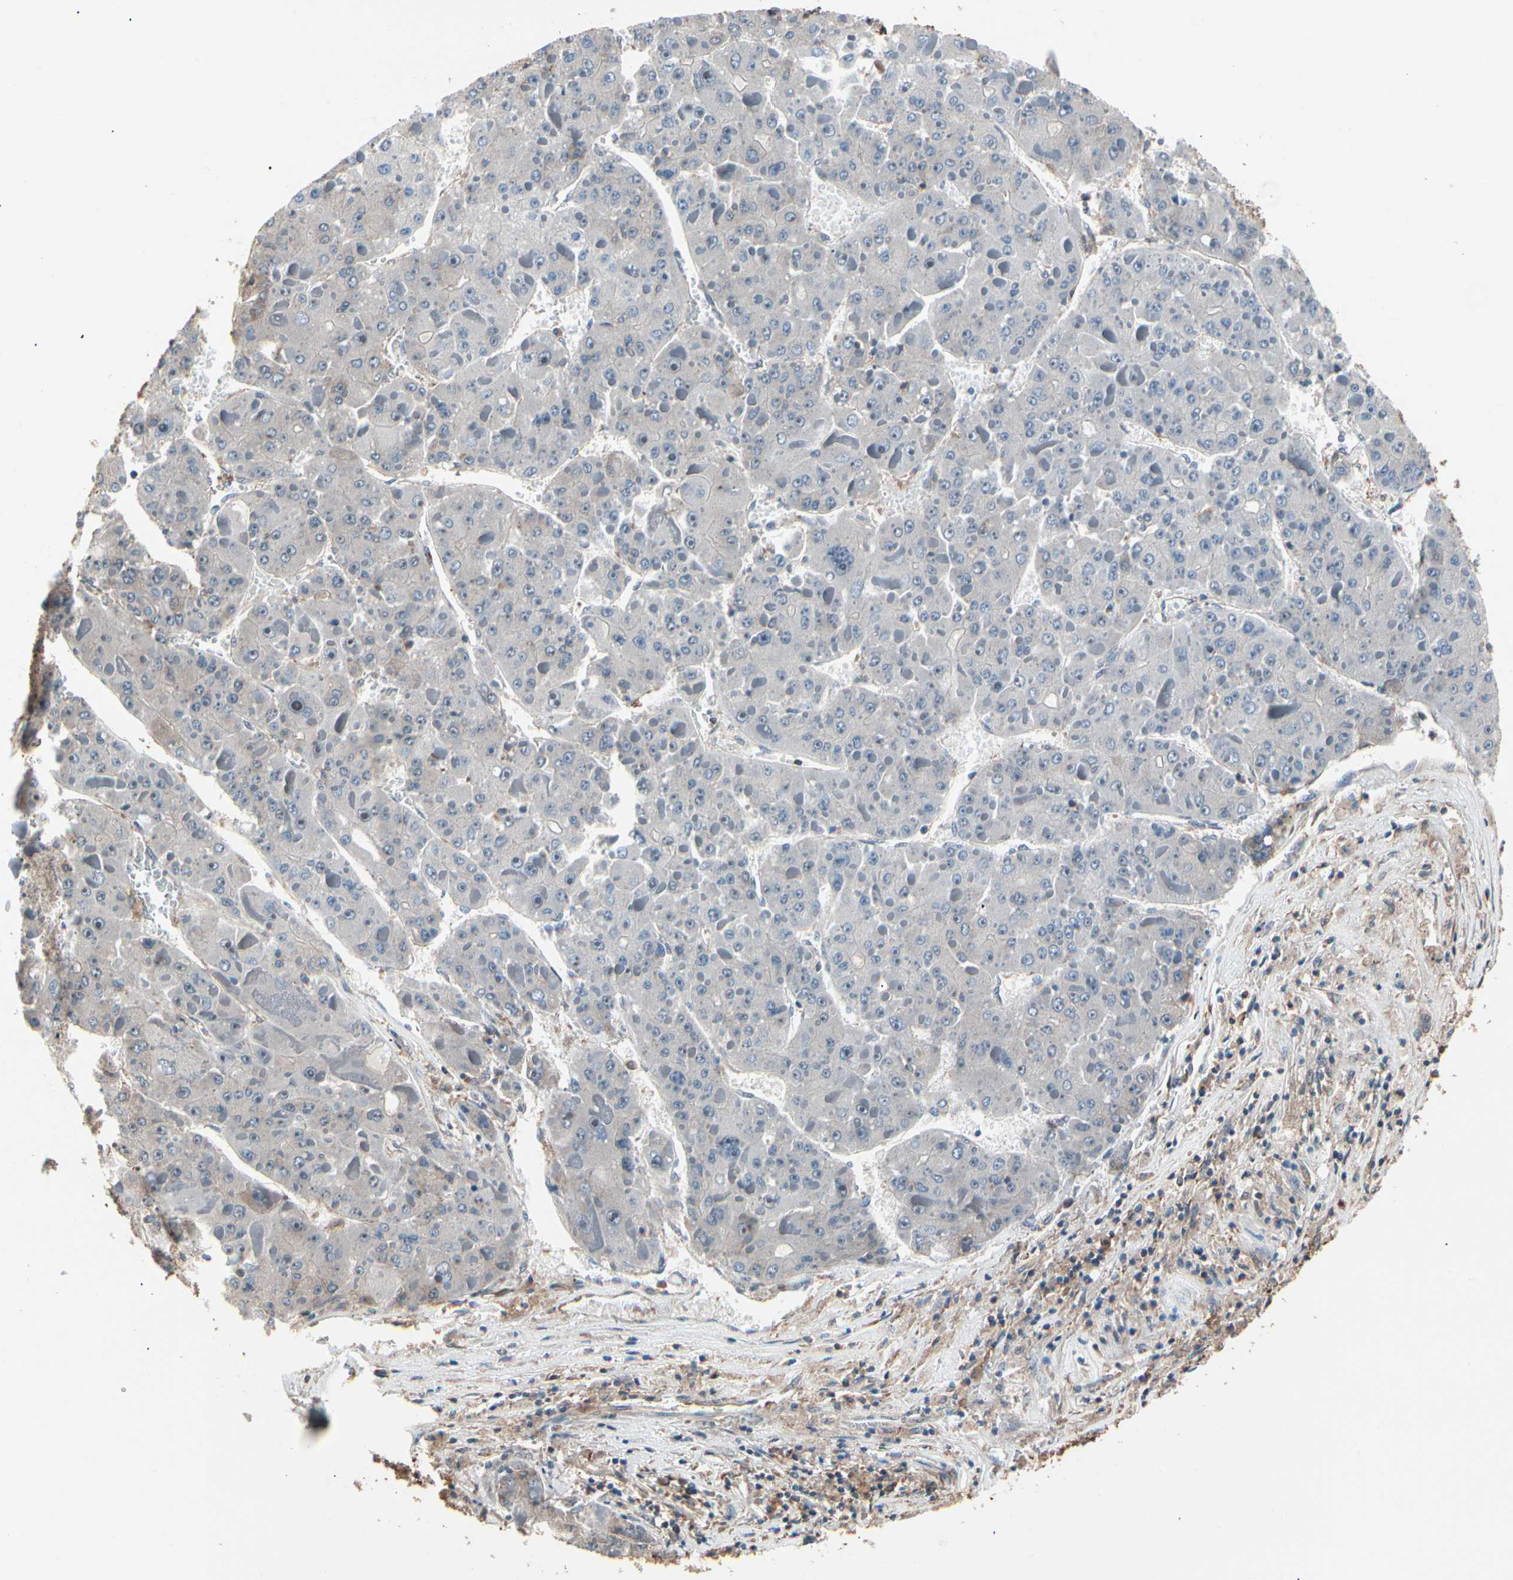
{"staining": {"intensity": "negative", "quantity": "none", "location": "none"}, "tissue": "liver cancer", "cell_type": "Tumor cells", "image_type": "cancer", "snomed": [{"axis": "morphology", "description": "Carcinoma, Hepatocellular, NOS"}, {"axis": "topography", "description": "Liver"}], "caption": "This is a image of immunohistochemistry staining of liver hepatocellular carcinoma, which shows no expression in tumor cells.", "gene": "MAPK13", "patient": {"sex": "female", "age": 73}}